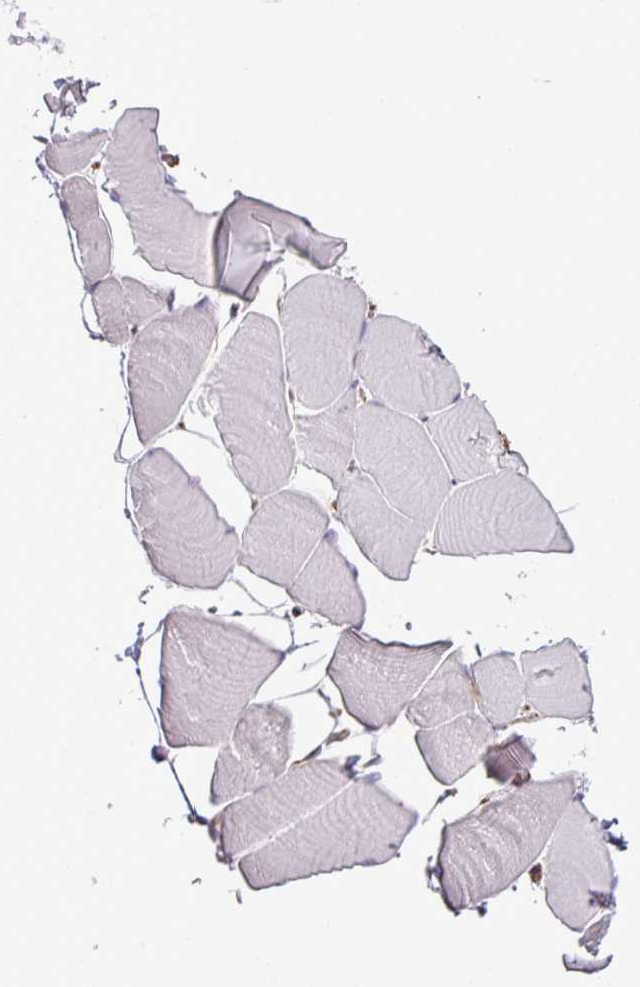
{"staining": {"intensity": "negative", "quantity": "none", "location": "none"}, "tissue": "skeletal muscle", "cell_type": "Myocytes", "image_type": "normal", "snomed": [{"axis": "morphology", "description": "Normal tissue, NOS"}, {"axis": "topography", "description": "Skeletal muscle"}], "caption": "Micrograph shows no significant protein positivity in myocytes of normal skeletal muscle. Brightfield microscopy of immunohistochemistry stained with DAB (3,3'-diaminobenzidine) (brown) and hematoxylin (blue), captured at high magnification.", "gene": "PACSIN2", "patient": {"sex": "male", "age": 25}}